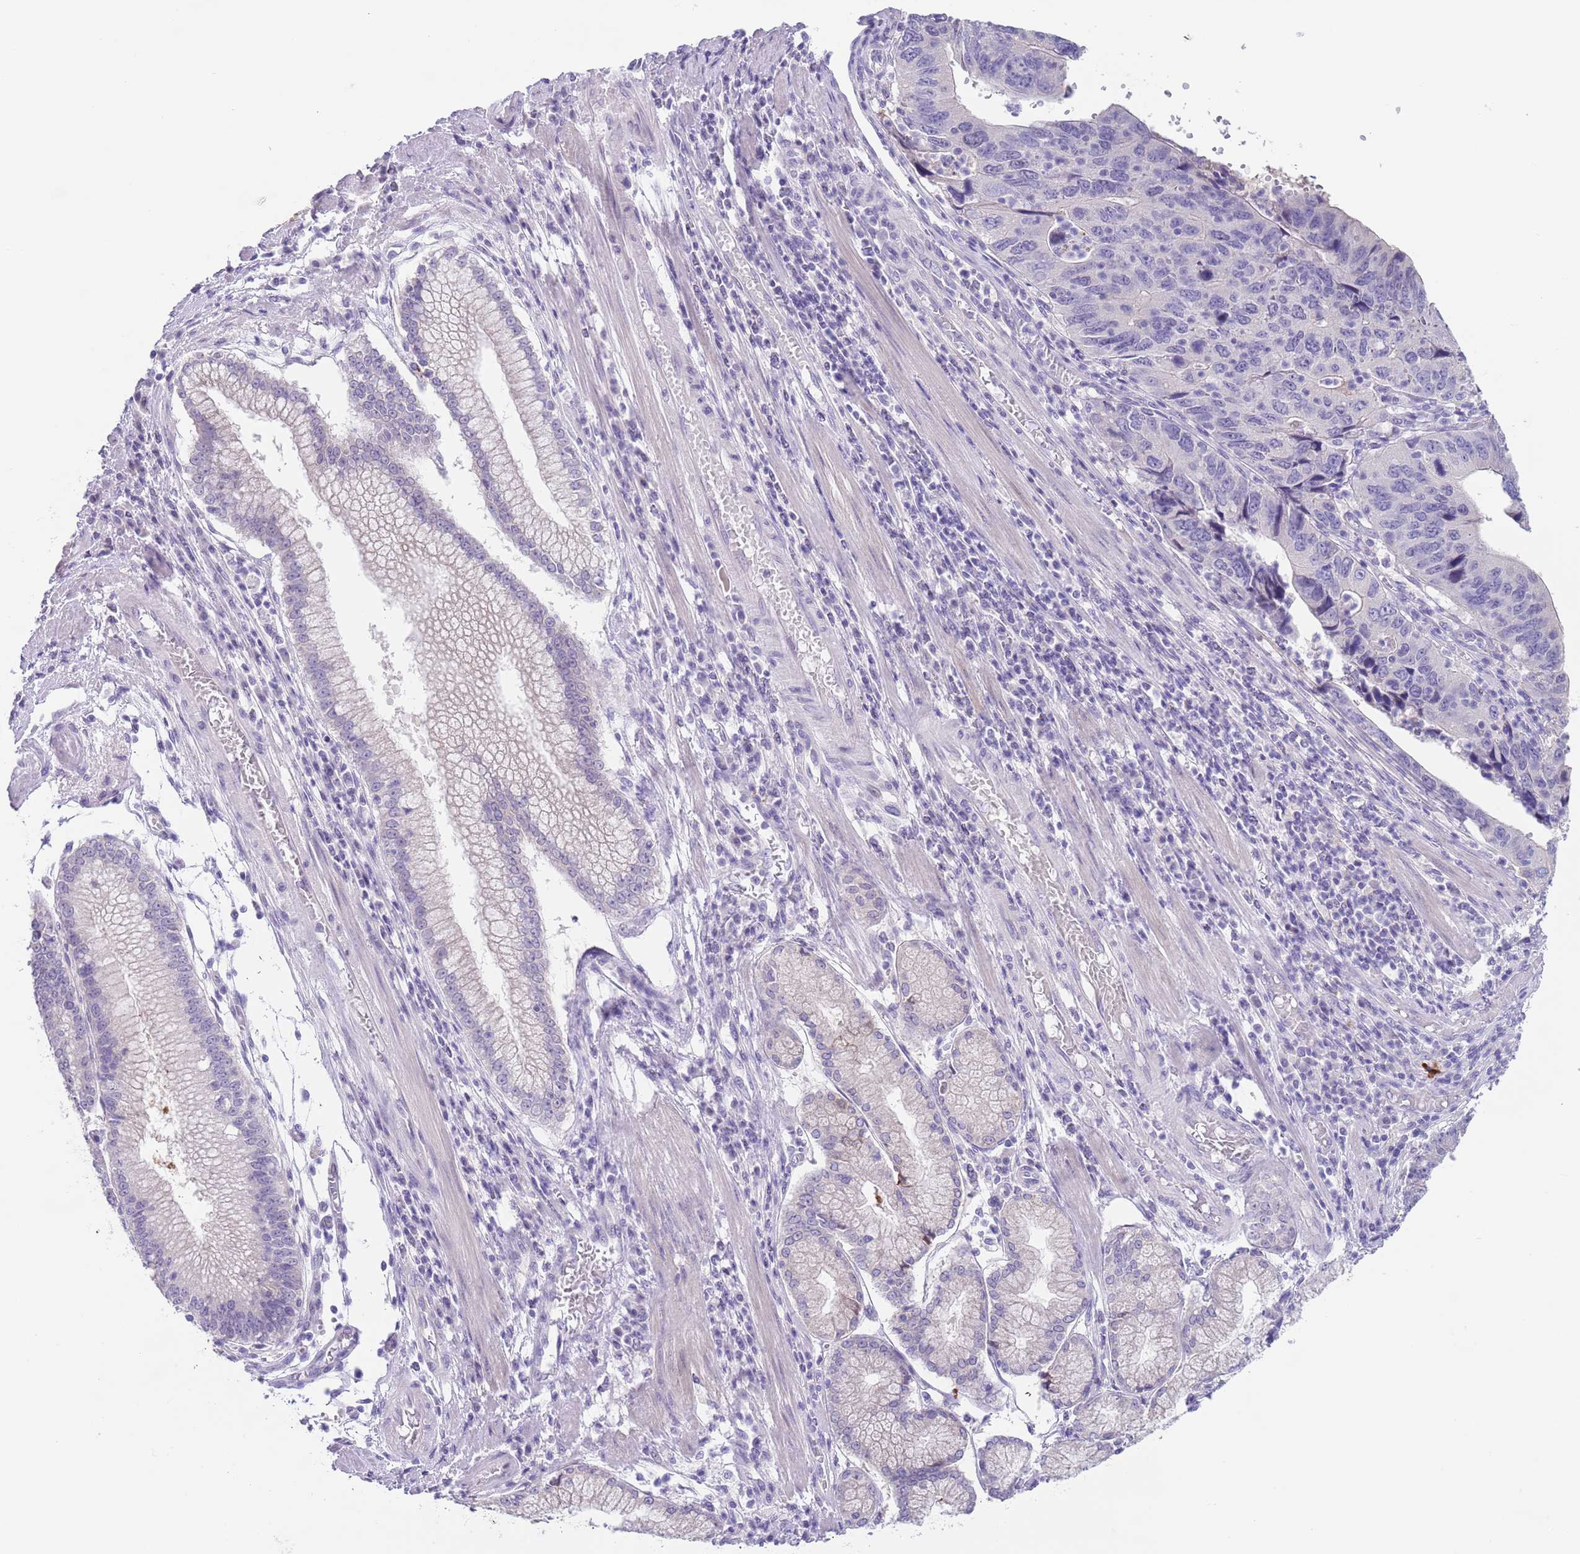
{"staining": {"intensity": "negative", "quantity": "none", "location": "none"}, "tissue": "stomach cancer", "cell_type": "Tumor cells", "image_type": "cancer", "snomed": [{"axis": "morphology", "description": "Adenocarcinoma, NOS"}, {"axis": "topography", "description": "Stomach"}], "caption": "IHC micrograph of stomach cancer stained for a protein (brown), which exhibits no staining in tumor cells.", "gene": "SPIRE2", "patient": {"sex": "male", "age": 59}}